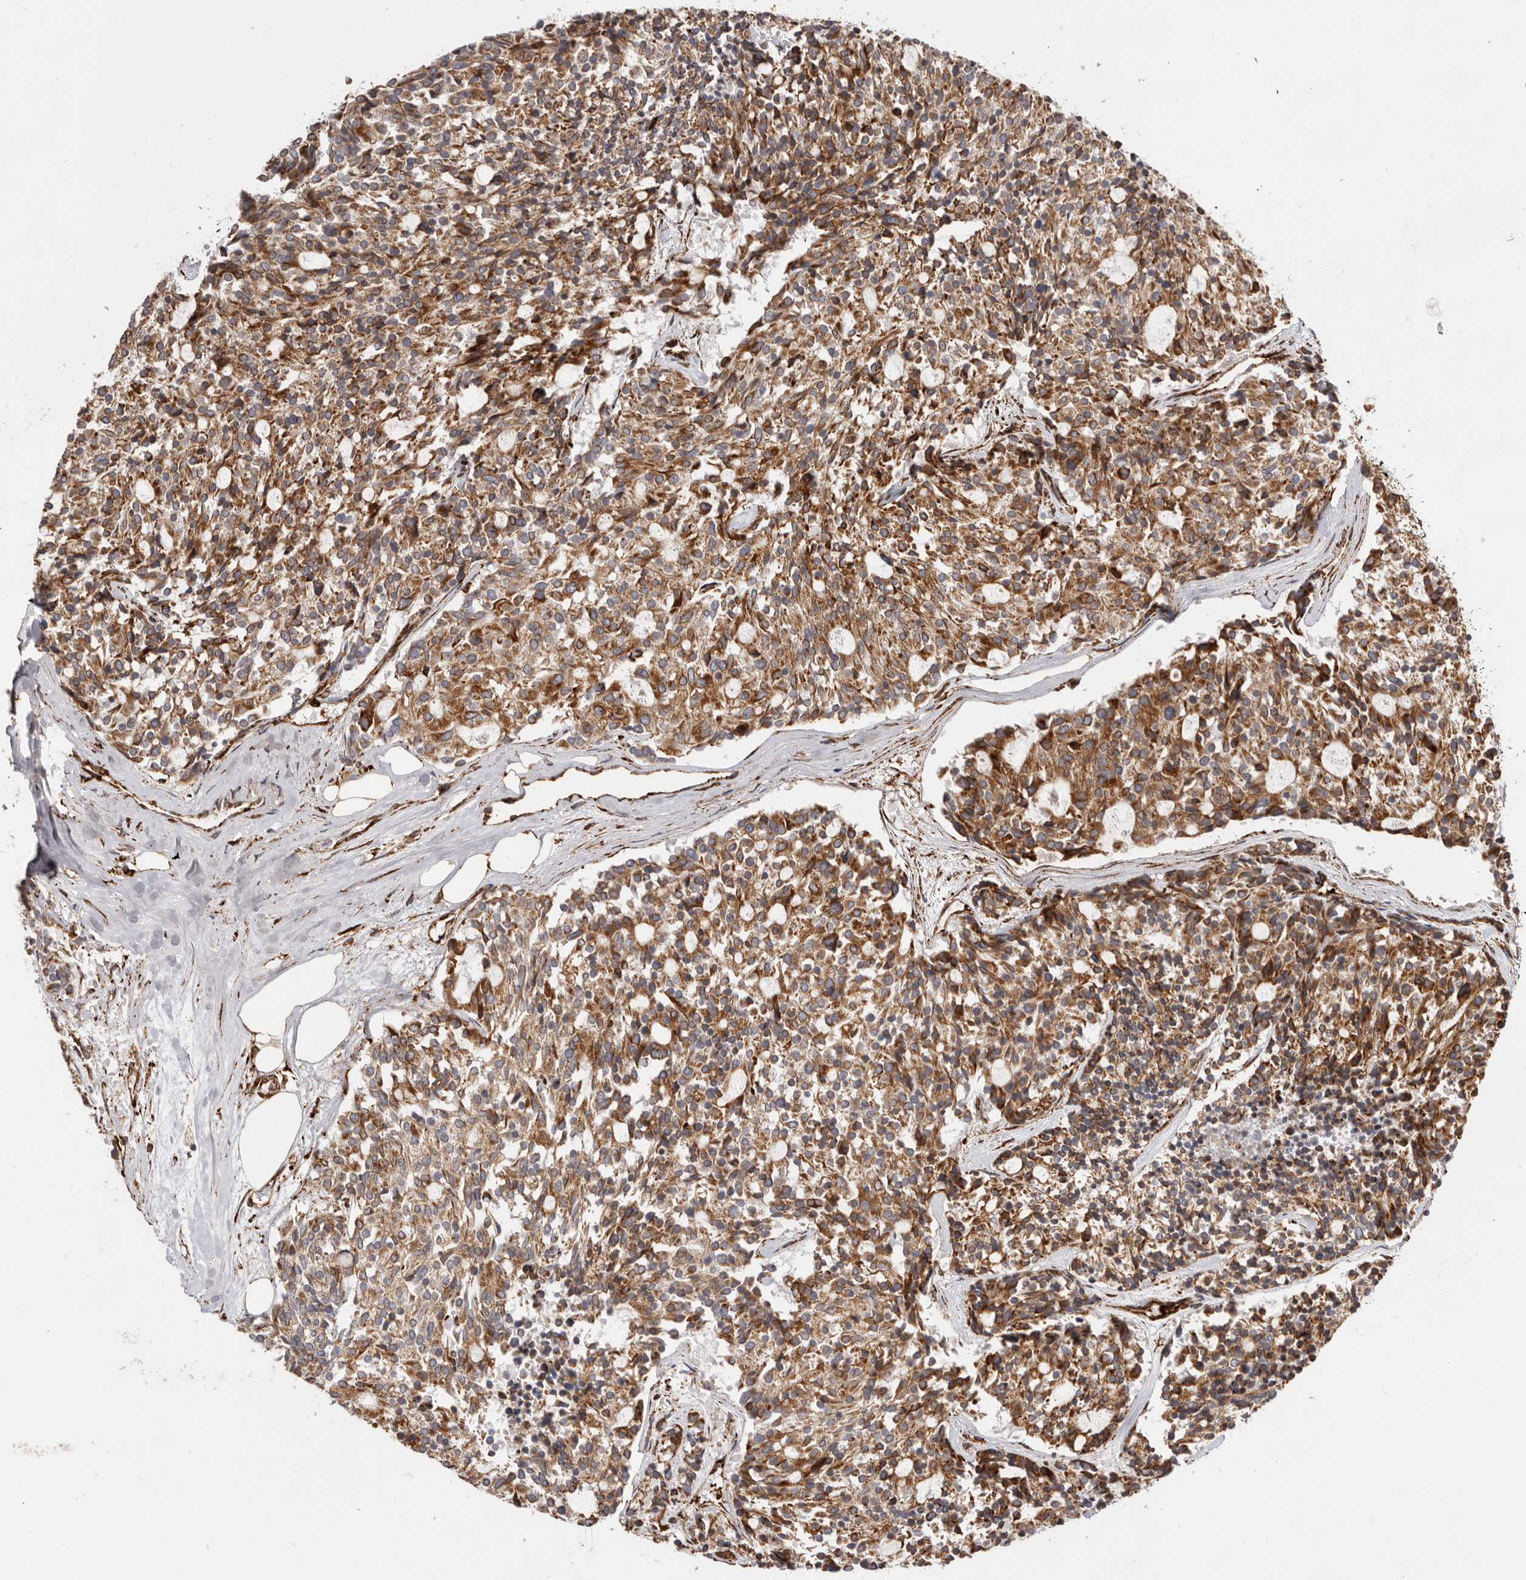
{"staining": {"intensity": "moderate", "quantity": ">75%", "location": "cytoplasmic/membranous"}, "tissue": "carcinoid", "cell_type": "Tumor cells", "image_type": "cancer", "snomed": [{"axis": "morphology", "description": "Carcinoid, malignant, NOS"}, {"axis": "topography", "description": "Pancreas"}], "caption": "Brown immunohistochemical staining in human malignant carcinoid demonstrates moderate cytoplasmic/membranous positivity in approximately >75% of tumor cells.", "gene": "WDTC1", "patient": {"sex": "female", "age": 54}}